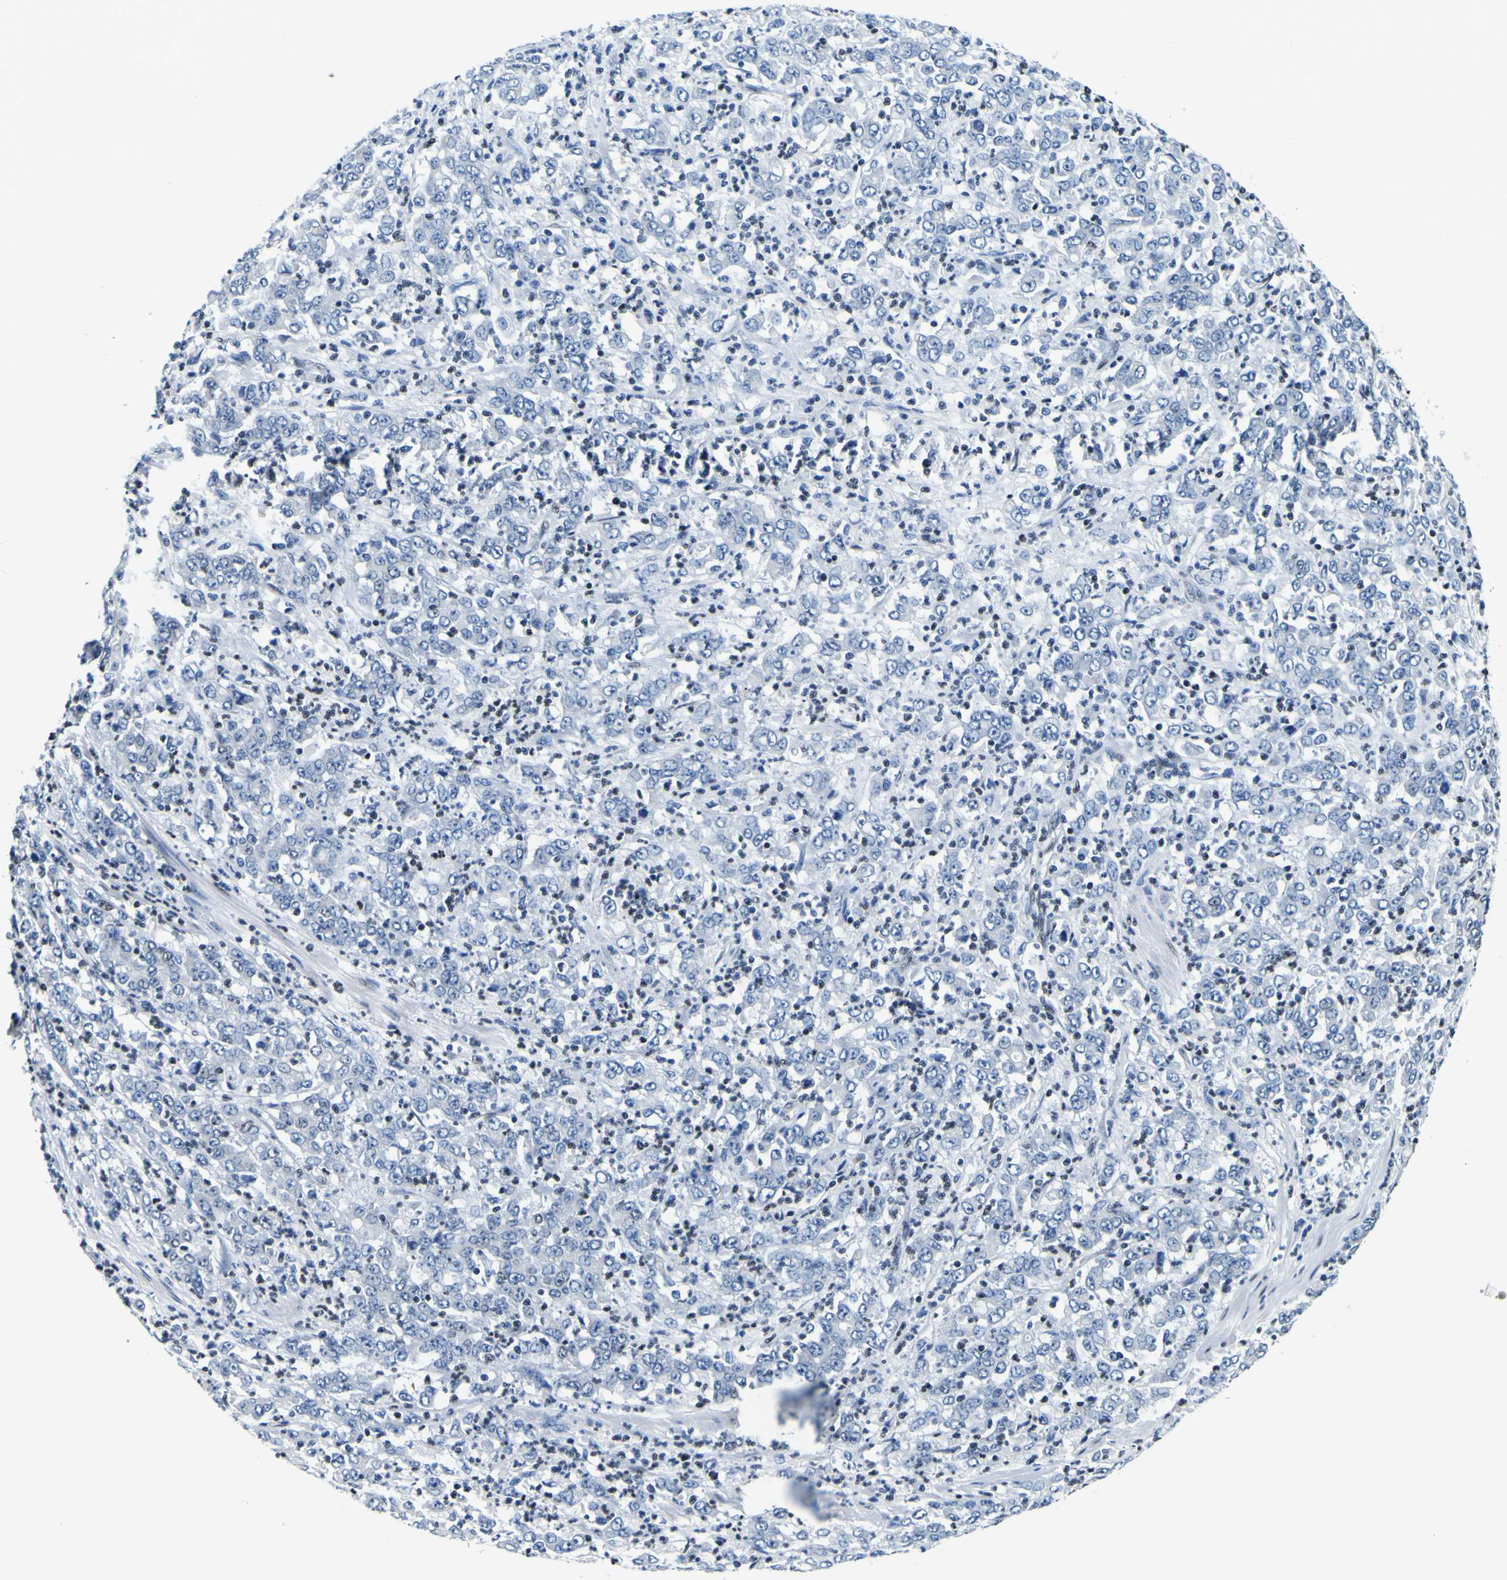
{"staining": {"intensity": "weak", "quantity": "<25%", "location": "nuclear"}, "tissue": "stomach cancer", "cell_type": "Tumor cells", "image_type": "cancer", "snomed": [{"axis": "morphology", "description": "Adenocarcinoma, NOS"}, {"axis": "topography", "description": "Stomach, lower"}], "caption": "Stomach cancer (adenocarcinoma) stained for a protein using immunohistochemistry shows no positivity tumor cells.", "gene": "SP1", "patient": {"sex": "female", "age": 71}}